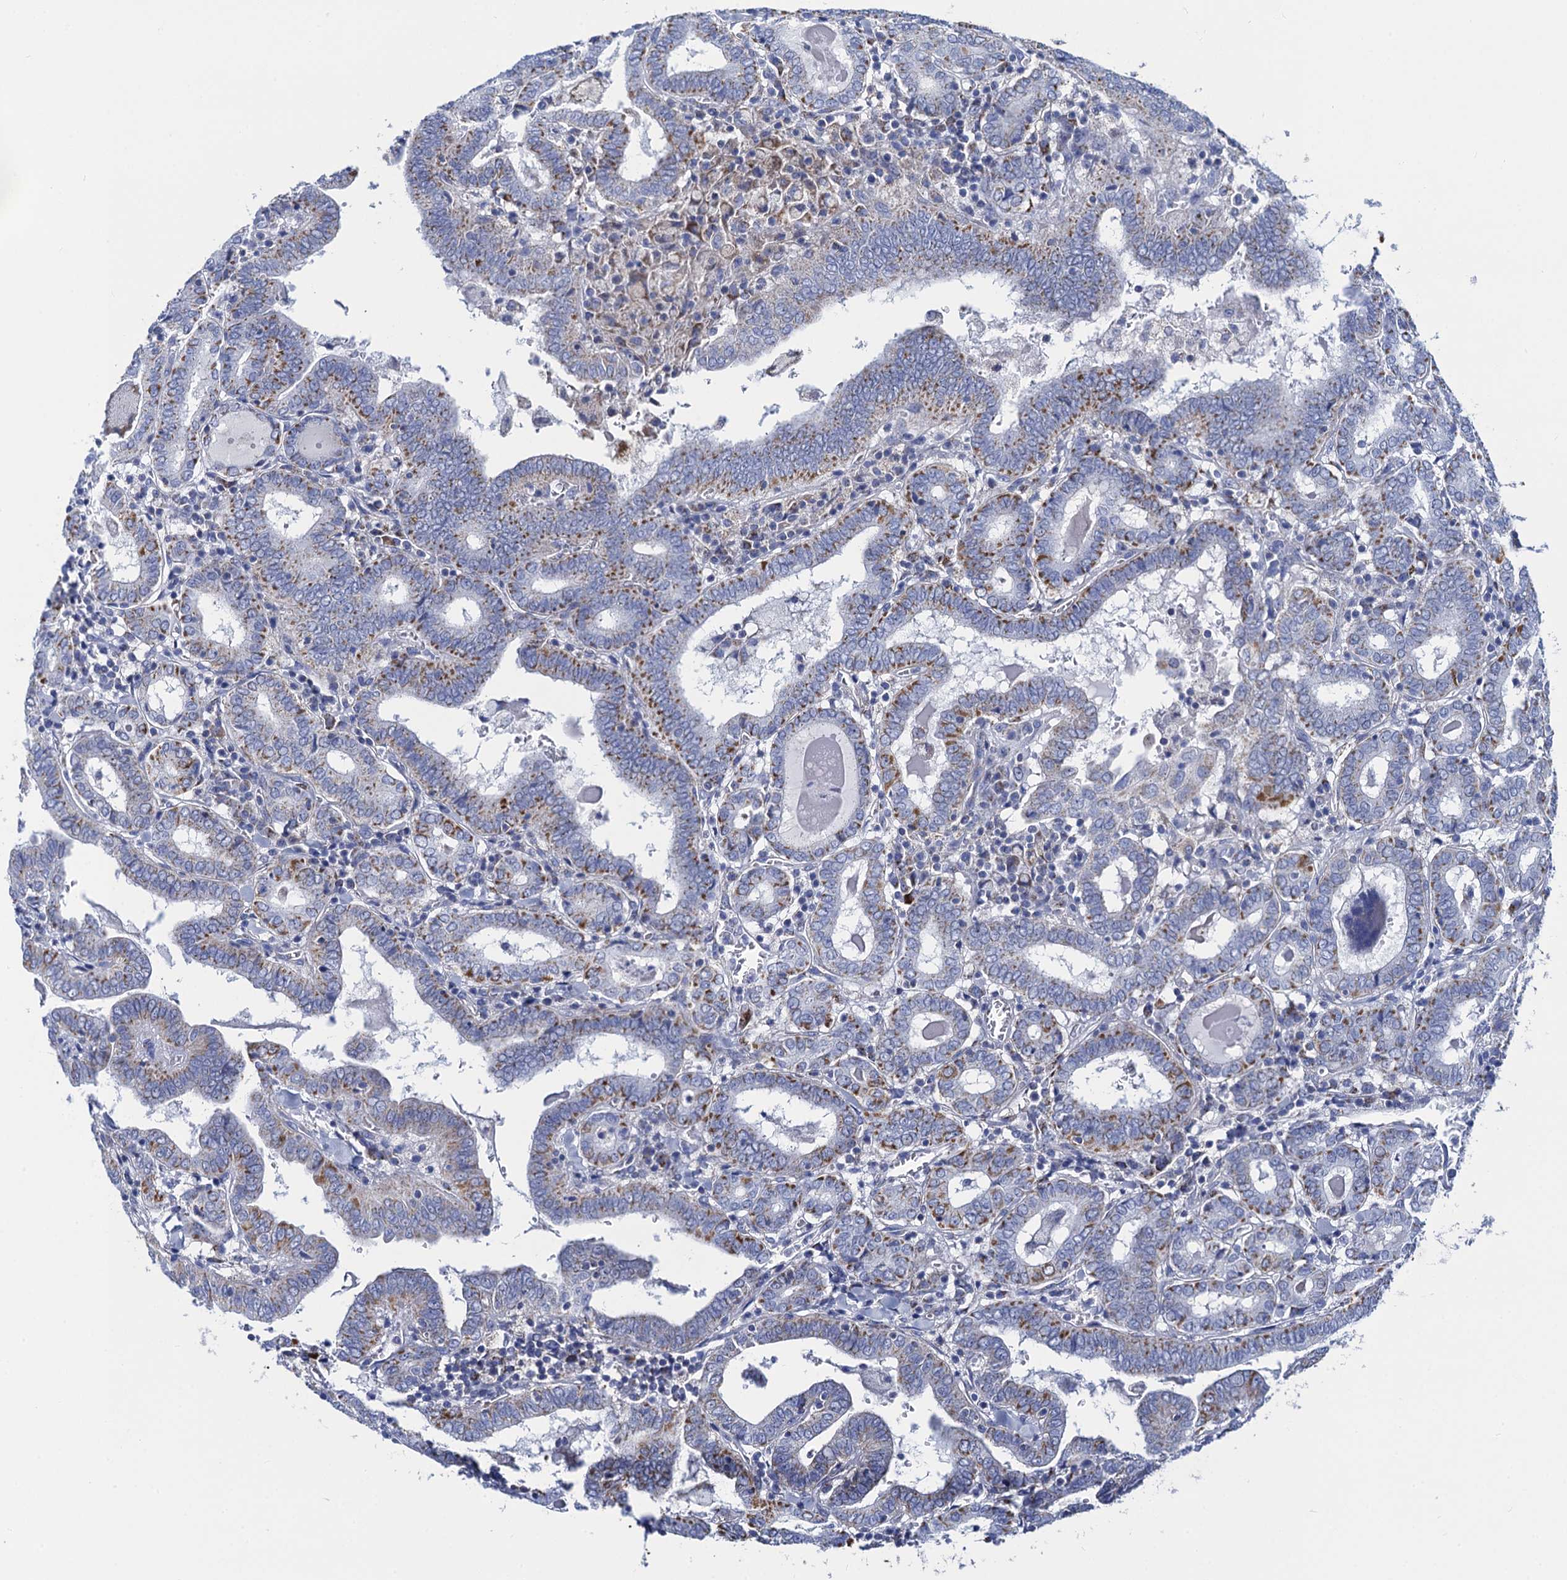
{"staining": {"intensity": "moderate", "quantity": "25%-75%", "location": "cytoplasmic/membranous"}, "tissue": "thyroid cancer", "cell_type": "Tumor cells", "image_type": "cancer", "snomed": [{"axis": "morphology", "description": "Papillary adenocarcinoma, NOS"}, {"axis": "topography", "description": "Thyroid gland"}], "caption": "Thyroid cancer (papillary adenocarcinoma) was stained to show a protein in brown. There is medium levels of moderate cytoplasmic/membranous staining in approximately 25%-75% of tumor cells.", "gene": "ACADSB", "patient": {"sex": "female", "age": 72}}